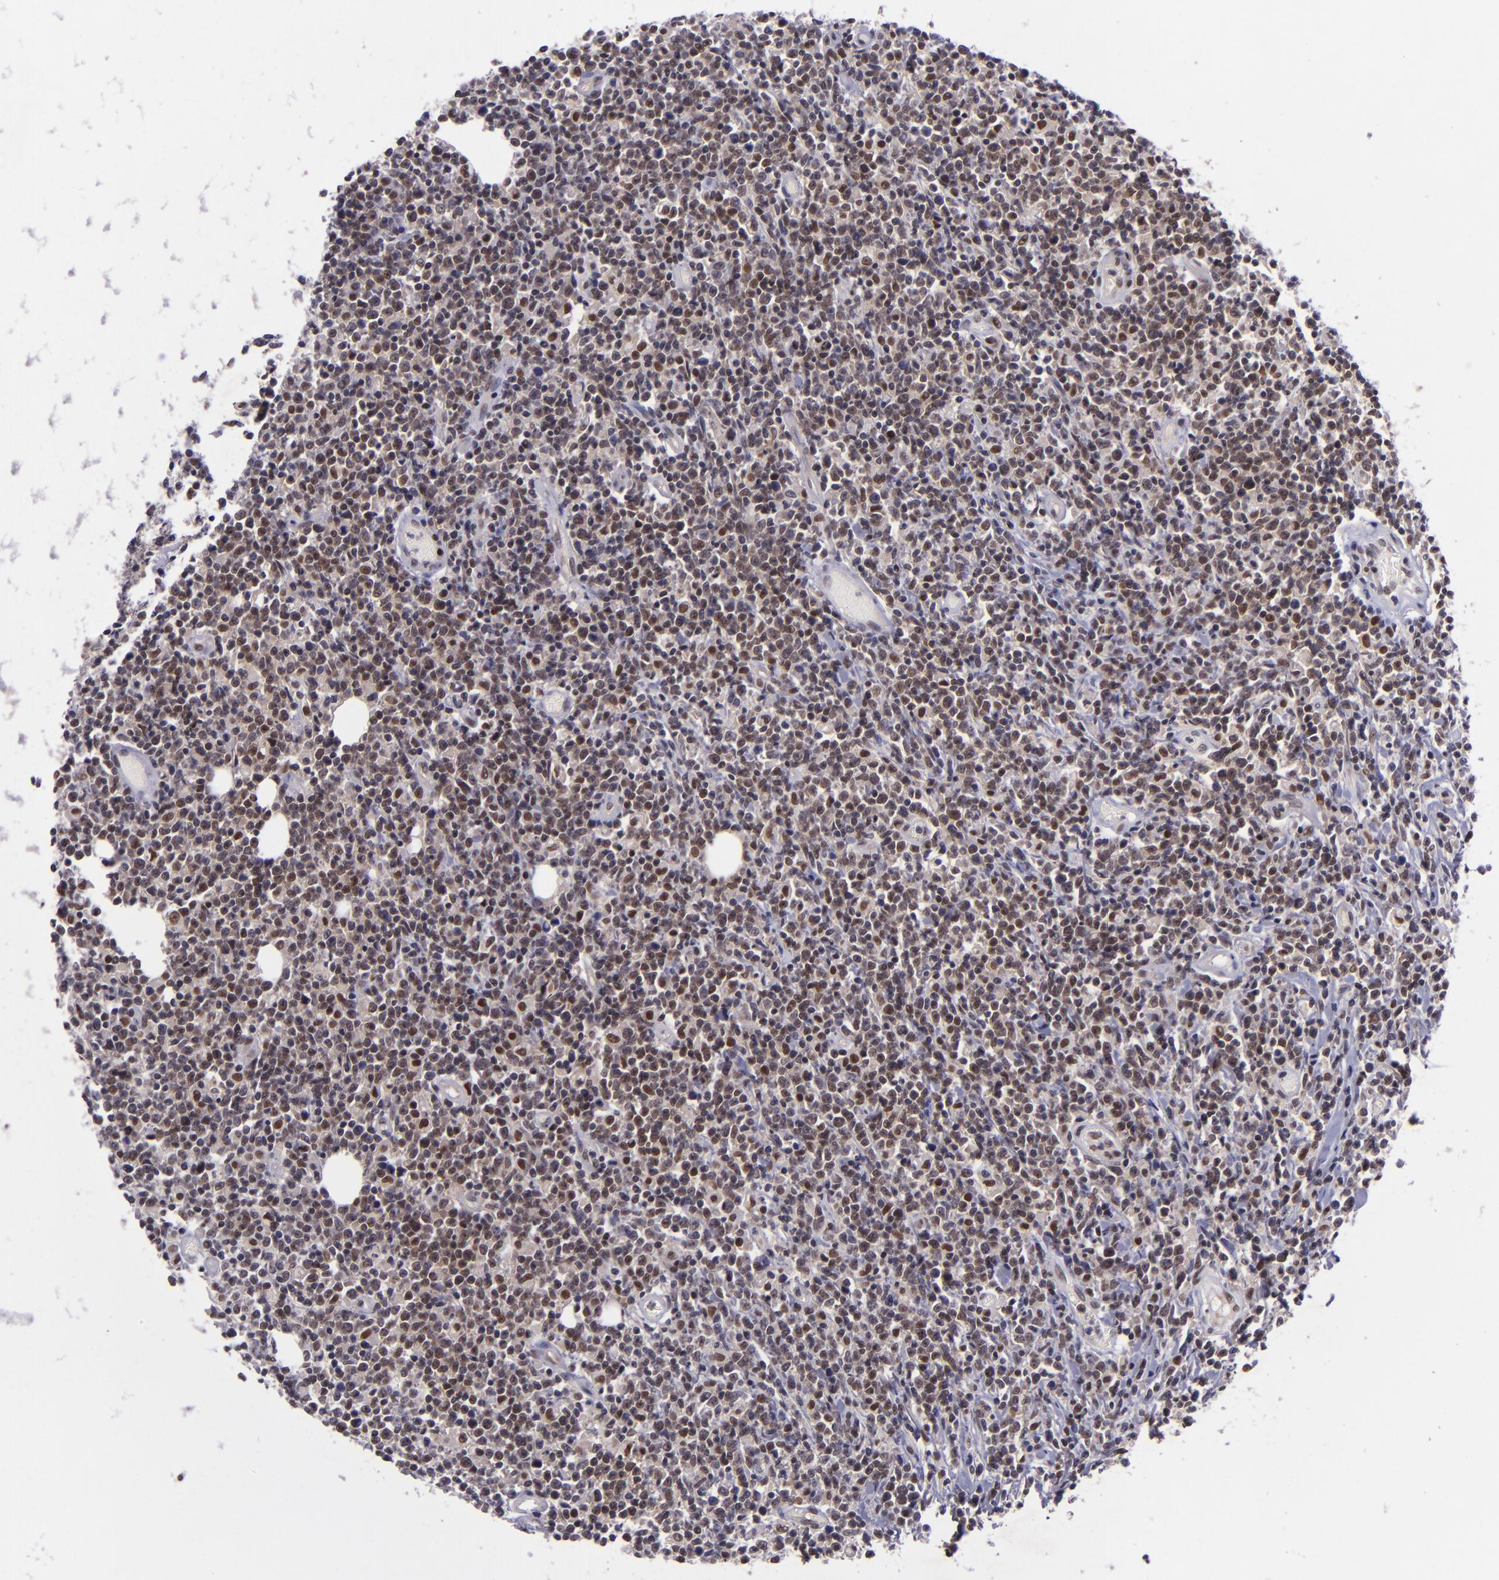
{"staining": {"intensity": "moderate", "quantity": ">75%", "location": "cytoplasmic/membranous,nuclear"}, "tissue": "lymphoma", "cell_type": "Tumor cells", "image_type": "cancer", "snomed": [{"axis": "morphology", "description": "Malignant lymphoma, non-Hodgkin's type, High grade"}, {"axis": "topography", "description": "Colon"}], "caption": "A high-resolution photomicrograph shows IHC staining of high-grade malignant lymphoma, non-Hodgkin's type, which exhibits moderate cytoplasmic/membranous and nuclear staining in approximately >75% of tumor cells. The protein is shown in brown color, while the nuclei are stained blue.", "gene": "BAG1", "patient": {"sex": "male", "age": 82}}